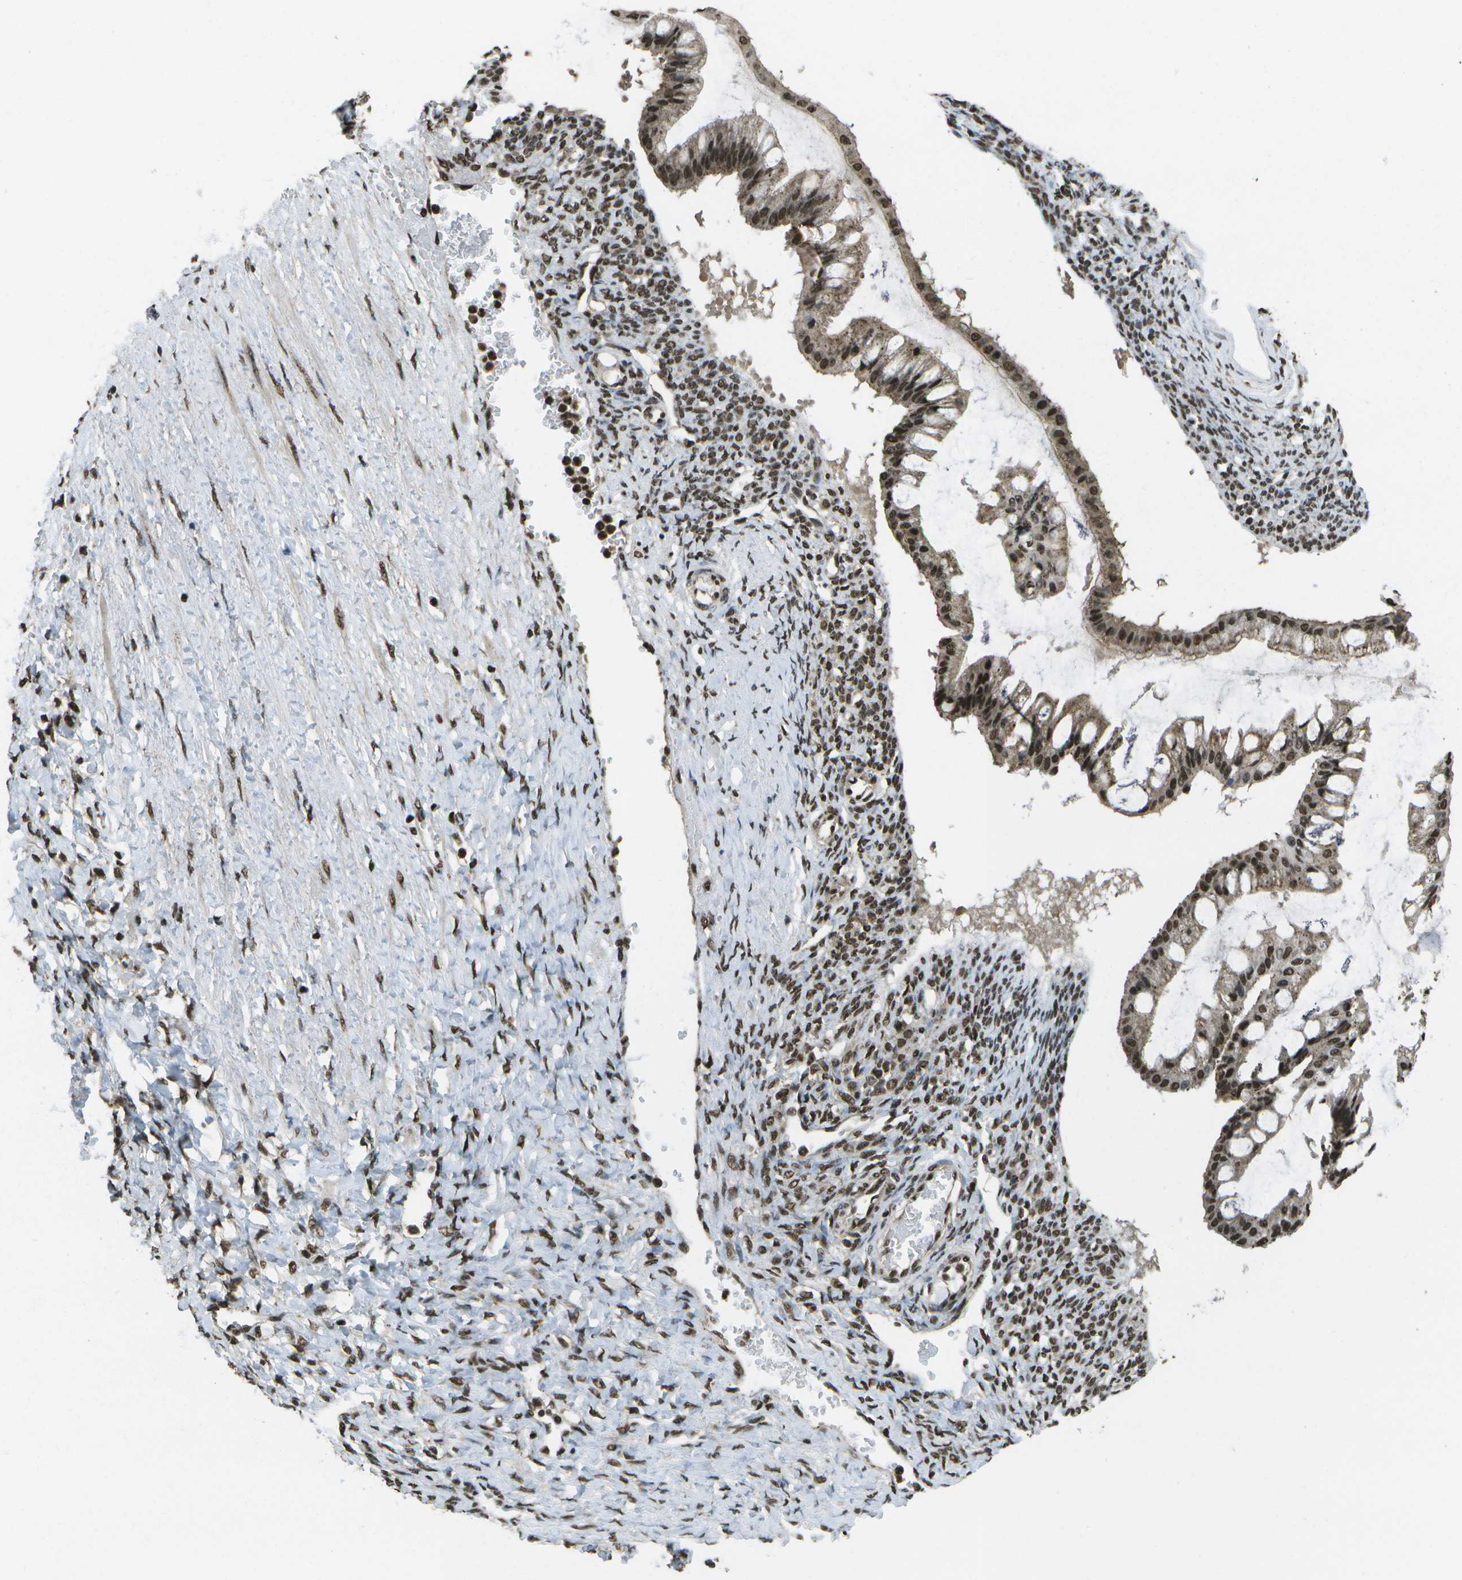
{"staining": {"intensity": "moderate", "quantity": ">75%", "location": "nuclear"}, "tissue": "ovarian cancer", "cell_type": "Tumor cells", "image_type": "cancer", "snomed": [{"axis": "morphology", "description": "Cystadenocarcinoma, mucinous, NOS"}, {"axis": "topography", "description": "Ovary"}], "caption": "Ovarian mucinous cystadenocarcinoma stained for a protein reveals moderate nuclear positivity in tumor cells.", "gene": "SPEN", "patient": {"sex": "female", "age": 73}}